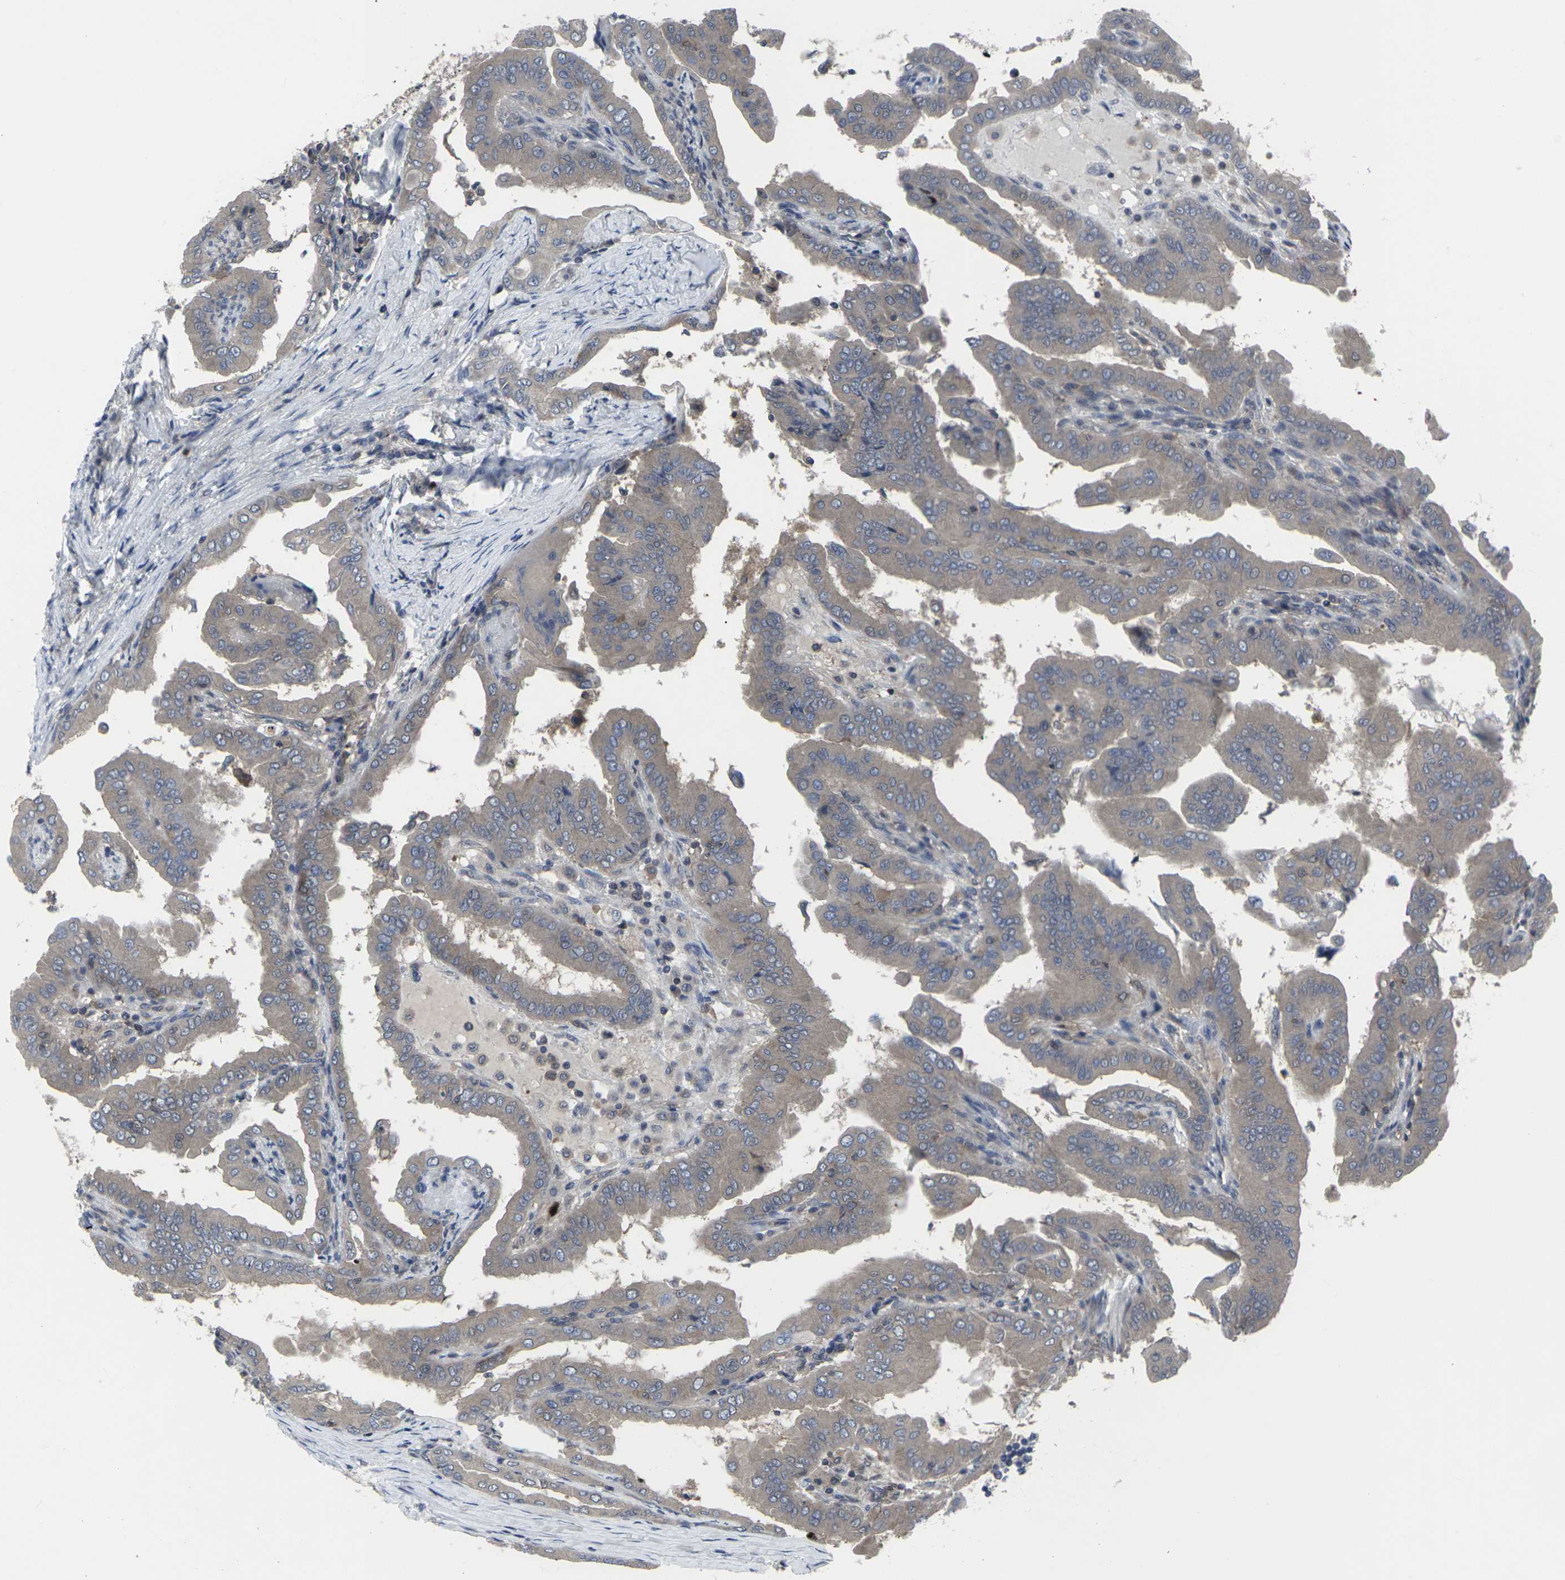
{"staining": {"intensity": "weak", "quantity": "25%-75%", "location": "cytoplasmic/membranous"}, "tissue": "thyroid cancer", "cell_type": "Tumor cells", "image_type": "cancer", "snomed": [{"axis": "morphology", "description": "Papillary adenocarcinoma, NOS"}, {"axis": "topography", "description": "Thyroid gland"}], "caption": "High-power microscopy captured an immunohistochemistry image of papillary adenocarcinoma (thyroid), revealing weak cytoplasmic/membranous staining in approximately 25%-75% of tumor cells.", "gene": "HPRT1", "patient": {"sex": "male", "age": 33}}